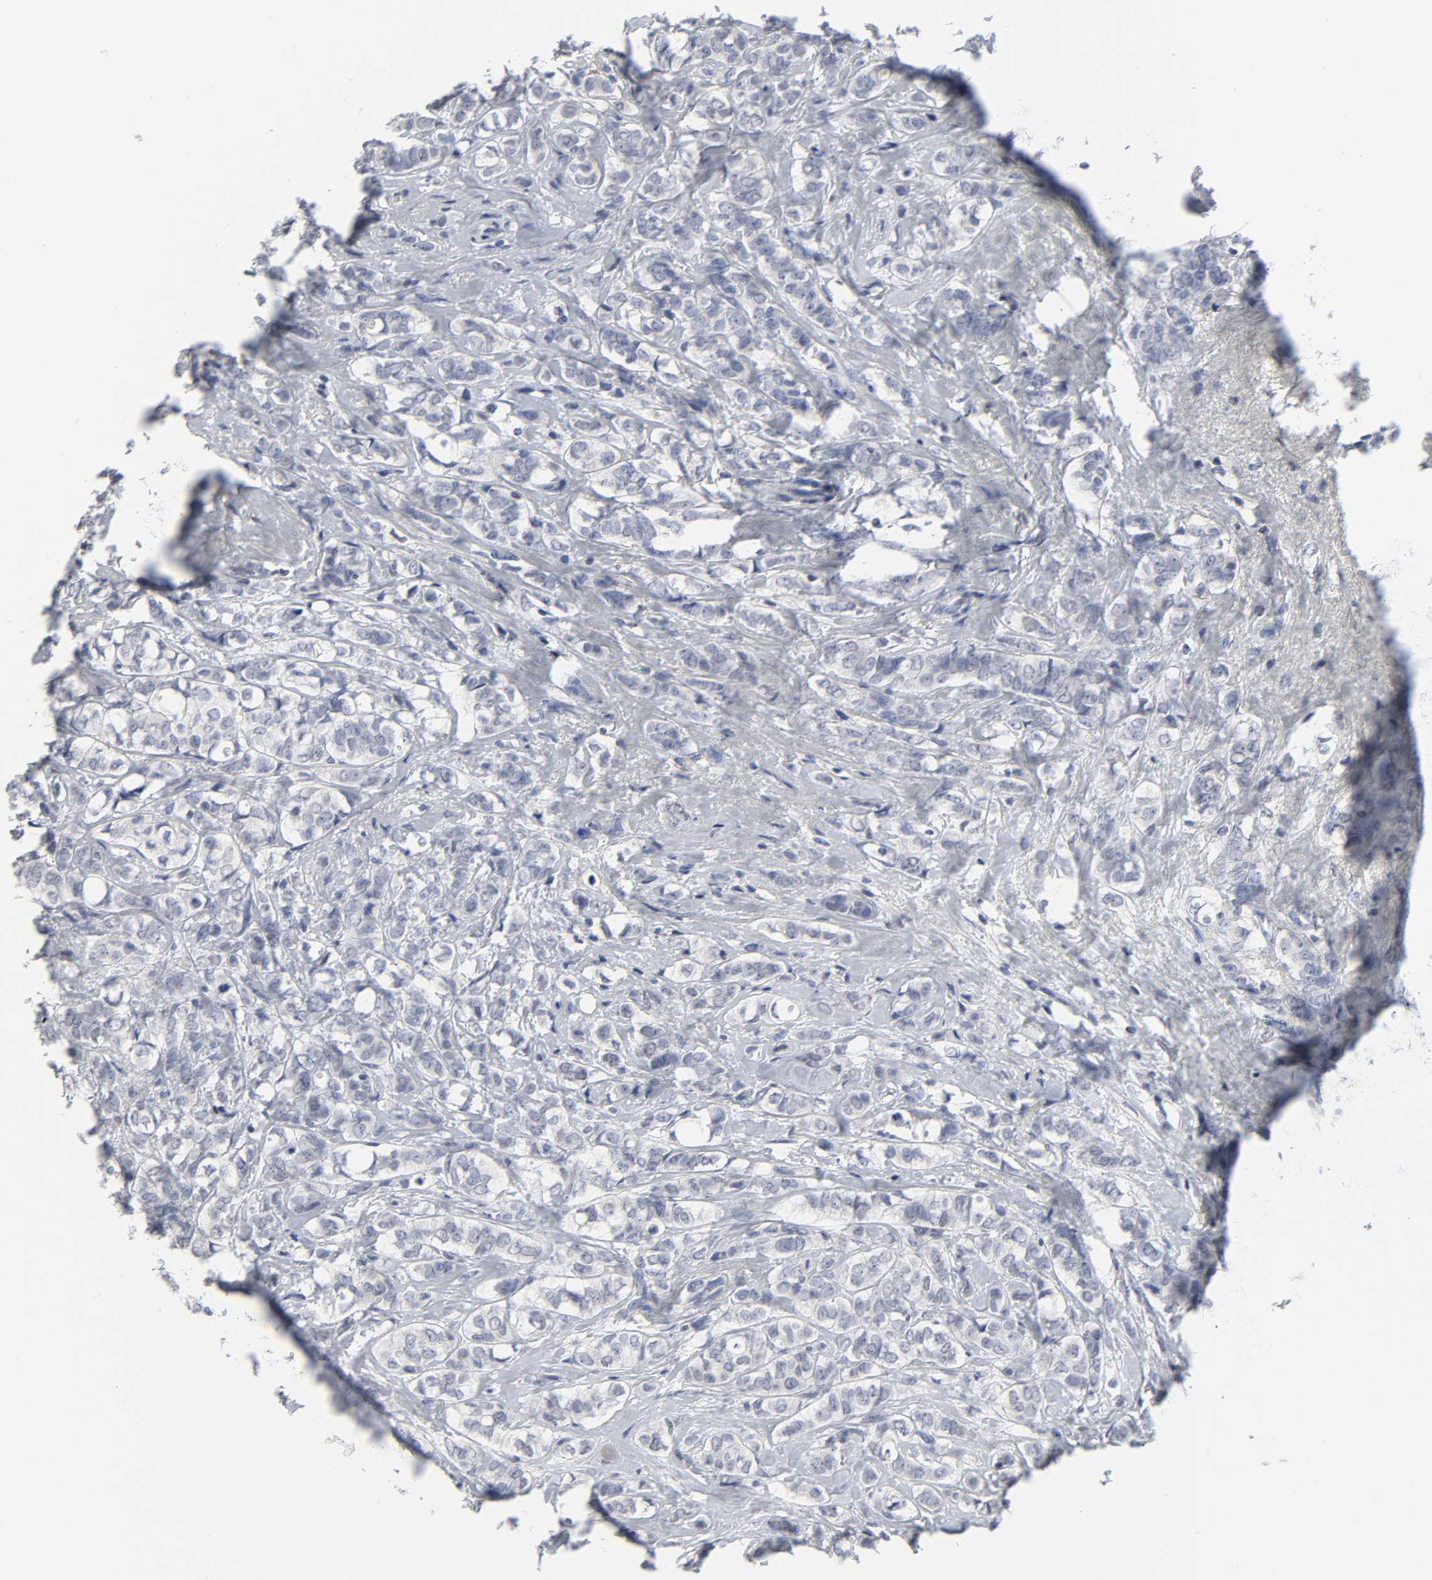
{"staining": {"intensity": "negative", "quantity": "none", "location": "none"}, "tissue": "breast cancer", "cell_type": "Tumor cells", "image_type": "cancer", "snomed": [{"axis": "morphology", "description": "Lobular carcinoma"}, {"axis": "topography", "description": "Breast"}], "caption": "Immunohistochemistry micrograph of neoplastic tissue: breast cancer (lobular carcinoma) stained with DAB (3,3'-diaminobenzidine) displays no significant protein positivity in tumor cells. Brightfield microscopy of IHC stained with DAB (3,3'-diaminobenzidine) (brown) and hematoxylin (blue), captured at high magnification.", "gene": "SALL2", "patient": {"sex": "female", "age": 60}}